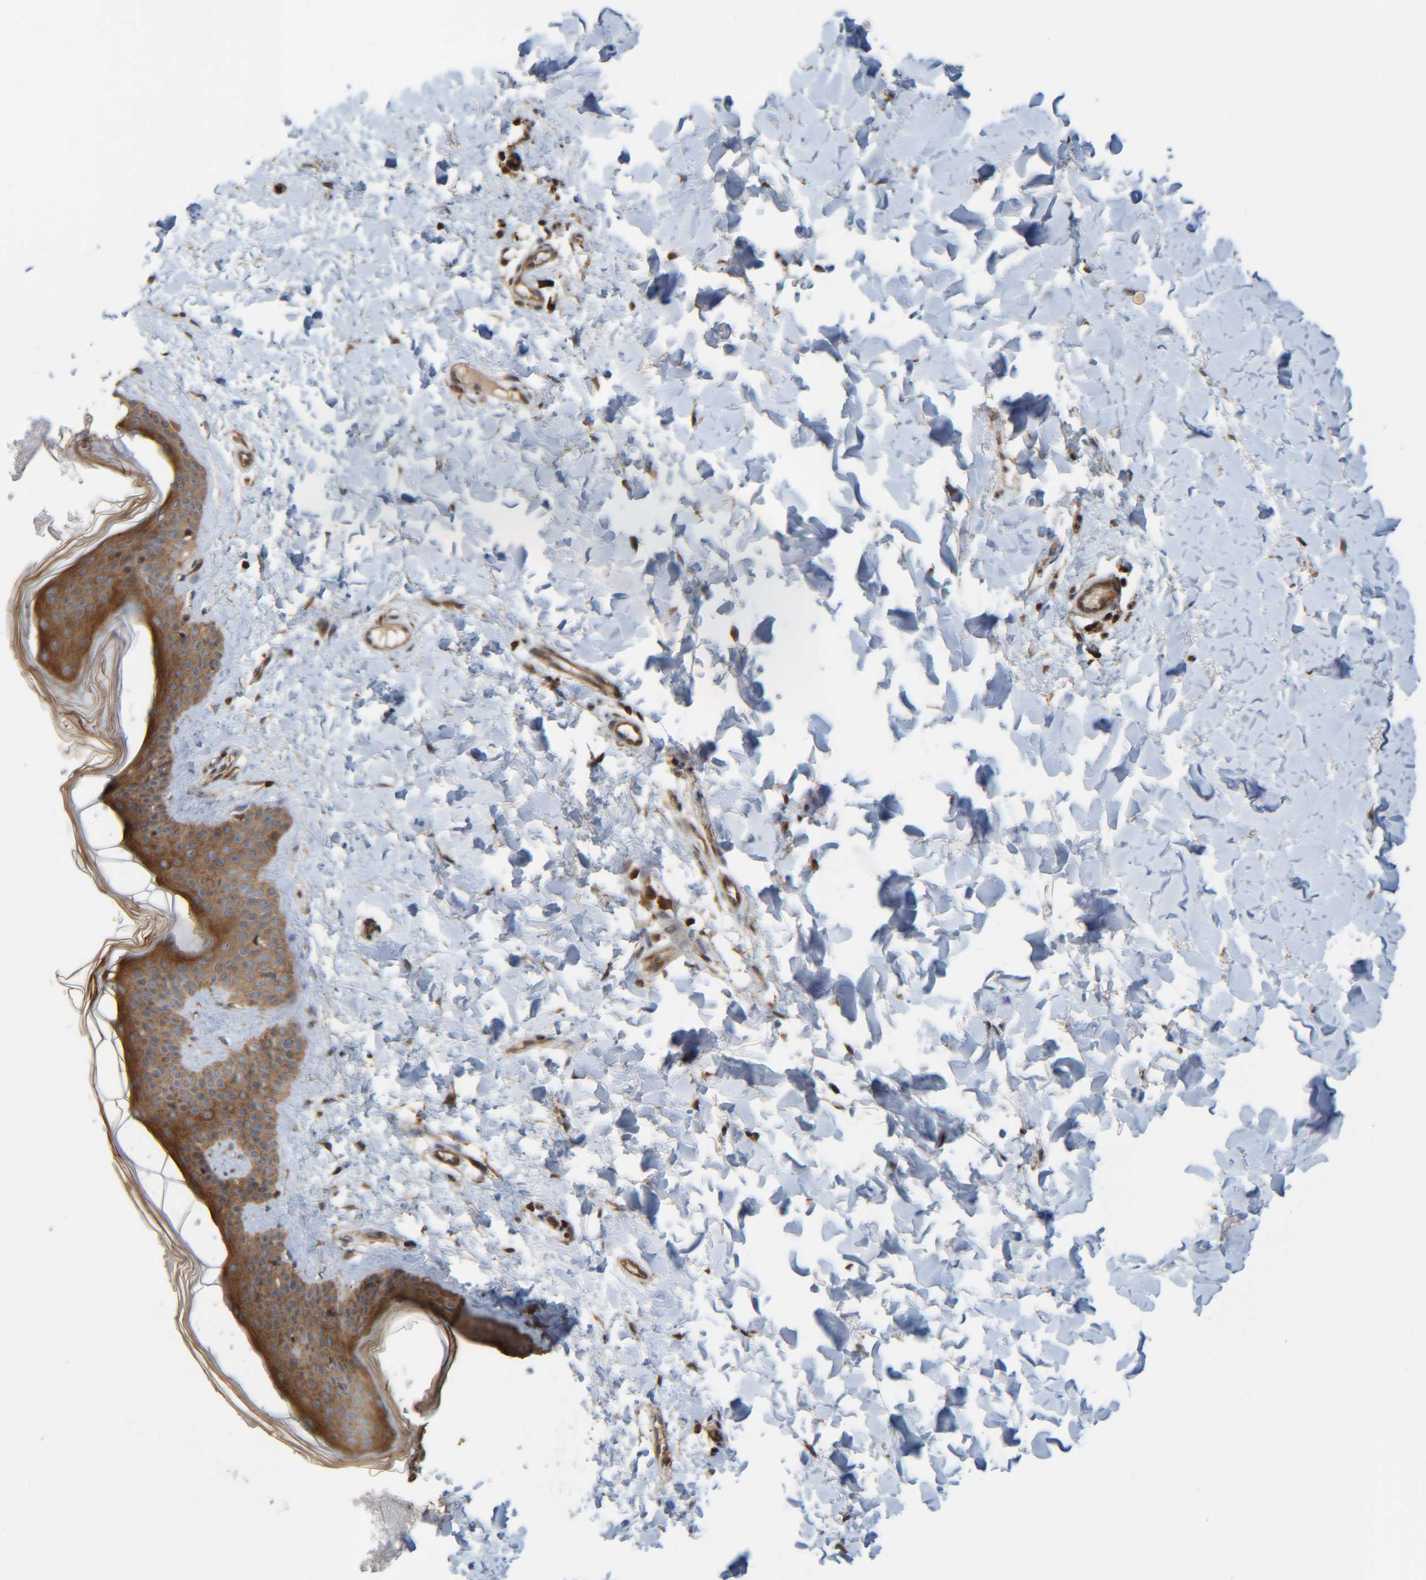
{"staining": {"intensity": "moderate", "quantity": ">75%", "location": "cytoplasmic/membranous"}, "tissue": "skin", "cell_type": "Fibroblasts", "image_type": "normal", "snomed": [{"axis": "morphology", "description": "Normal tissue, NOS"}, {"axis": "topography", "description": "Skin"}], "caption": "Immunohistochemistry (DAB) staining of unremarkable human skin reveals moderate cytoplasmic/membranous protein expression in approximately >75% of fibroblasts.", "gene": "CCDC57", "patient": {"sex": "female", "age": 17}}